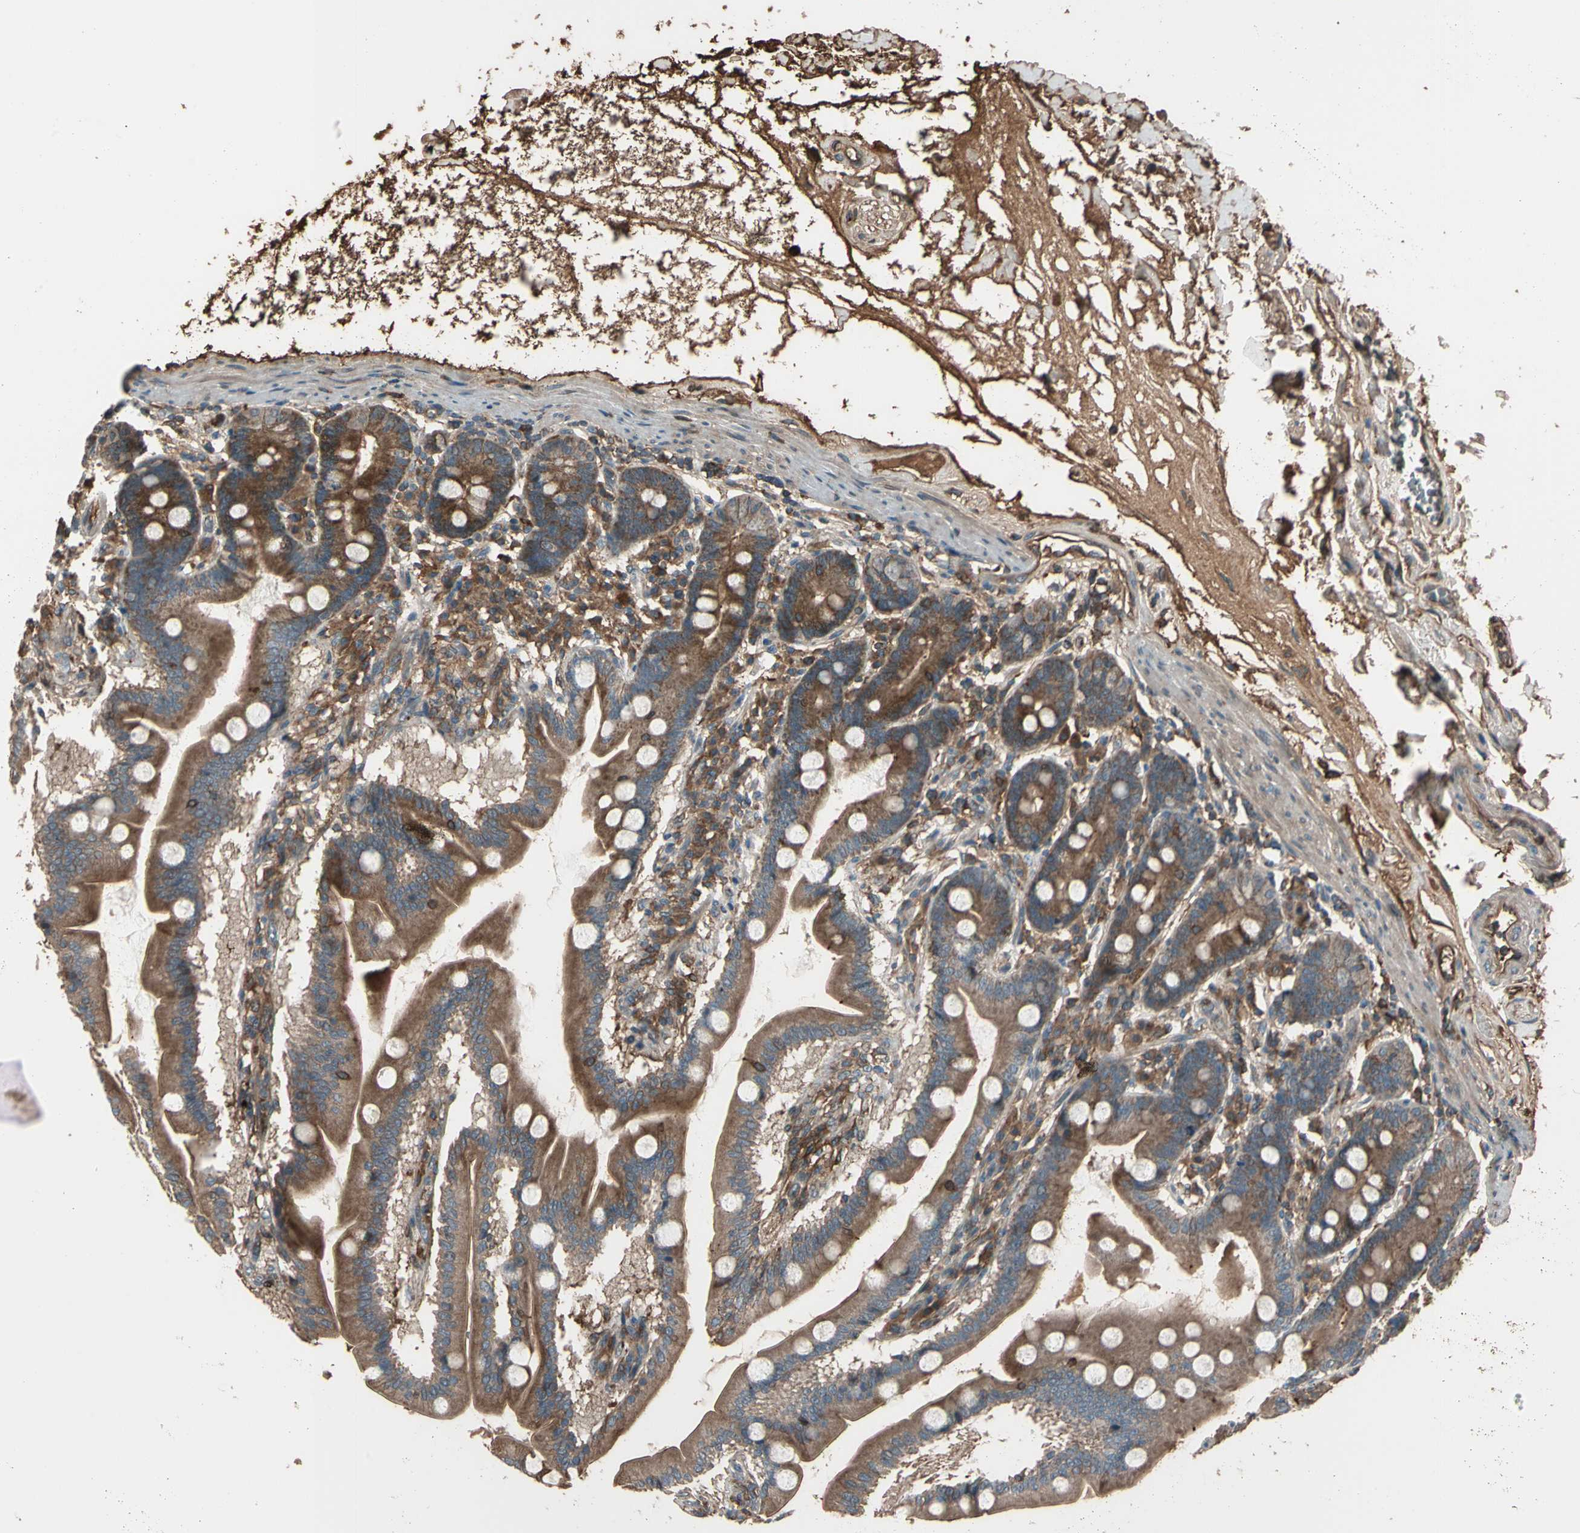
{"staining": {"intensity": "moderate", "quantity": ">75%", "location": "cytoplasmic/membranous"}, "tissue": "duodenum", "cell_type": "Glandular cells", "image_type": "normal", "snomed": [{"axis": "morphology", "description": "Normal tissue, NOS"}, {"axis": "topography", "description": "Duodenum"}], "caption": "Protein staining of benign duodenum shows moderate cytoplasmic/membranous expression in approximately >75% of glandular cells.", "gene": "STX11", "patient": {"sex": "female", "age": 64}}